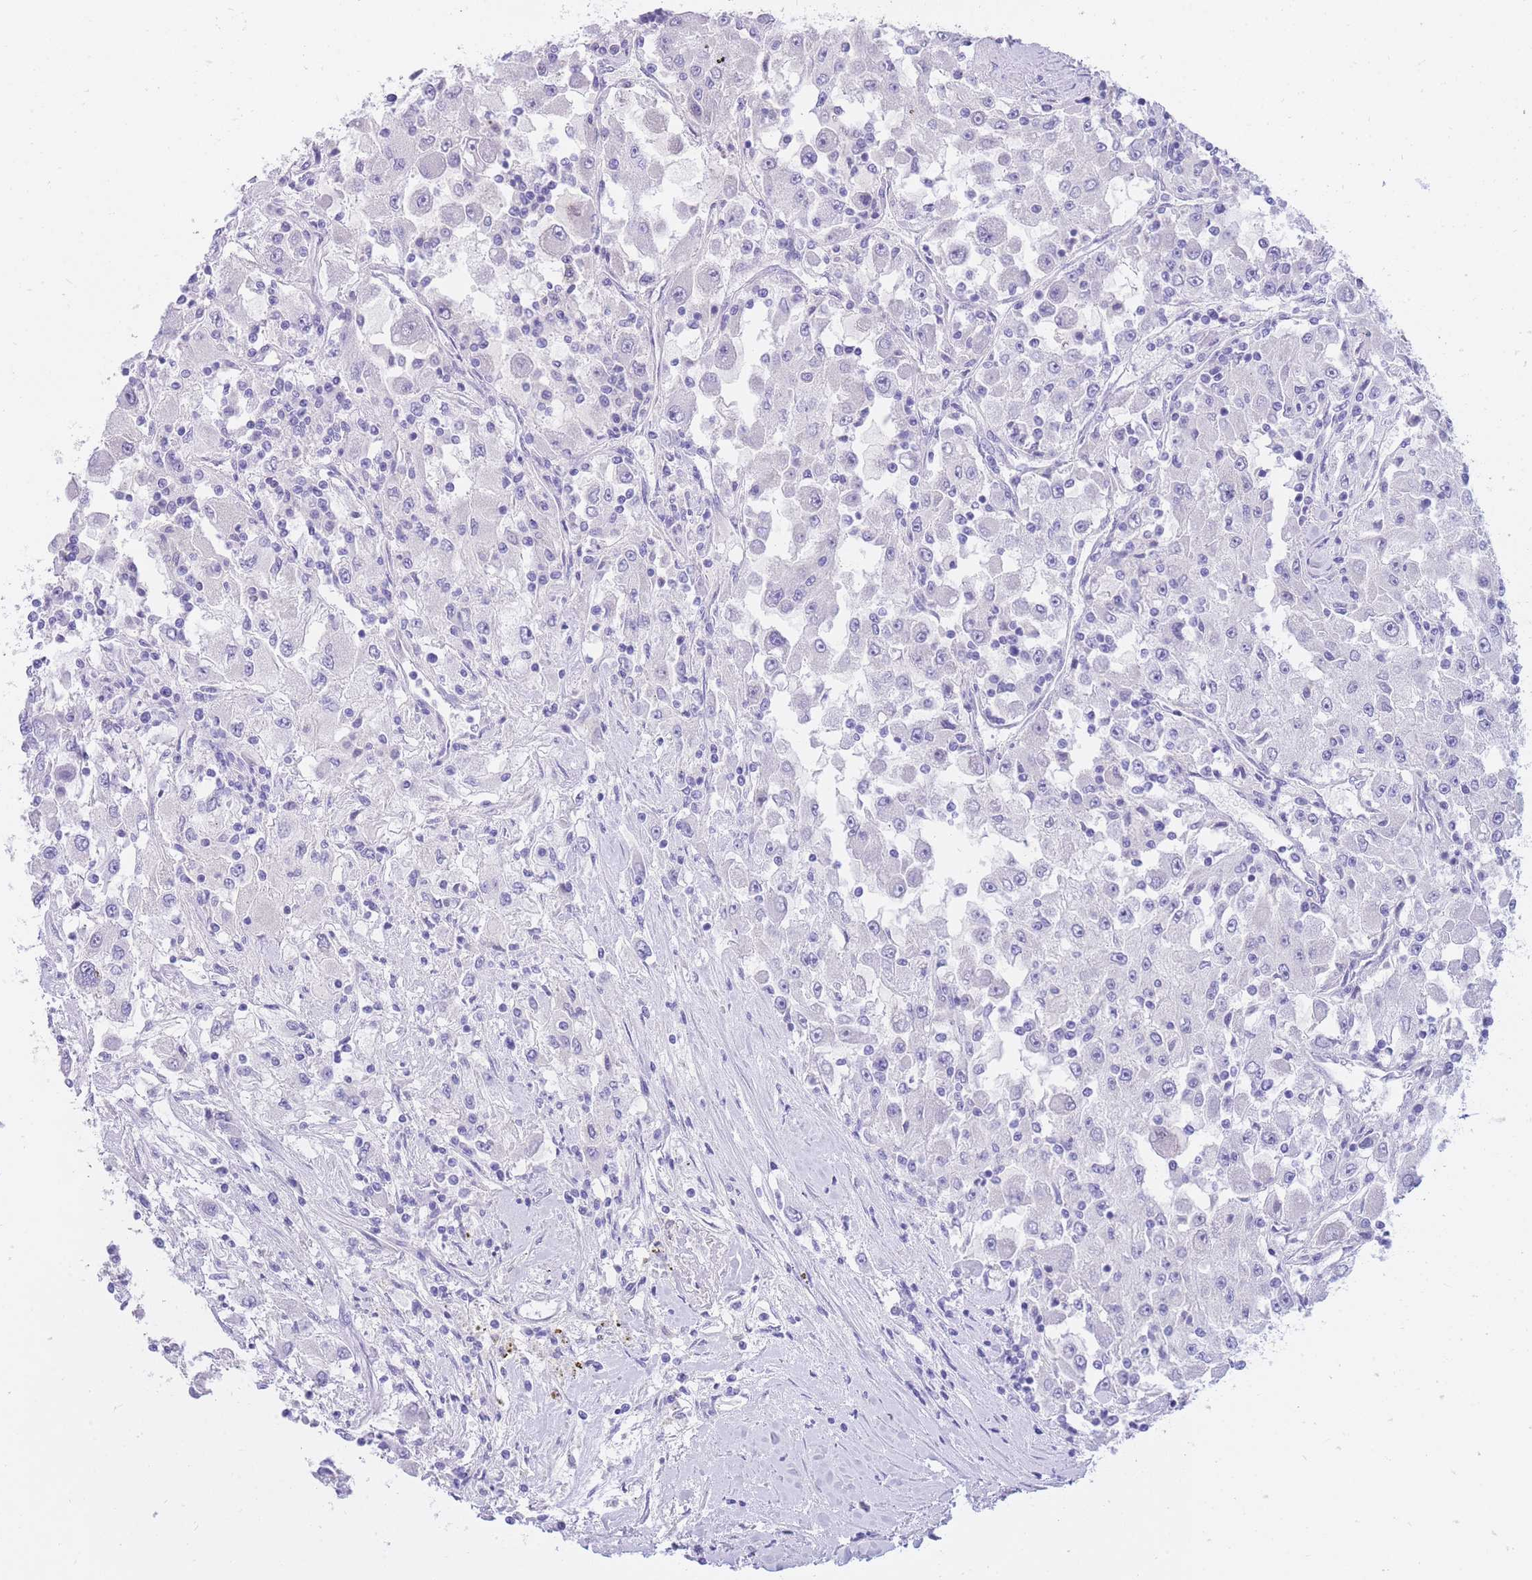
{"staining": {"intensity": "negative", "quantity": "none", "location": "none"}, "tissue": "renal cancer", "cell_type": "Tumor cells", "image_type": "cancer", "snomed": [{"axis": "morphology", "description": "Adenocarcinoma, NOS"}, {"axis": "topography", "description": "Kidney"}], "caption": "Tumor cells are negative for protein expression in human renal adenocarcinoma. Brightfield microscopy of immunohistochemistry (IHC) stained with DAB (3,3'-diaminobenzidine) (brown) and hematoxylin (blue), captured at high magnification.", "gene": "SULT1A1", "patient": {"sex": "female", "age": 67}}